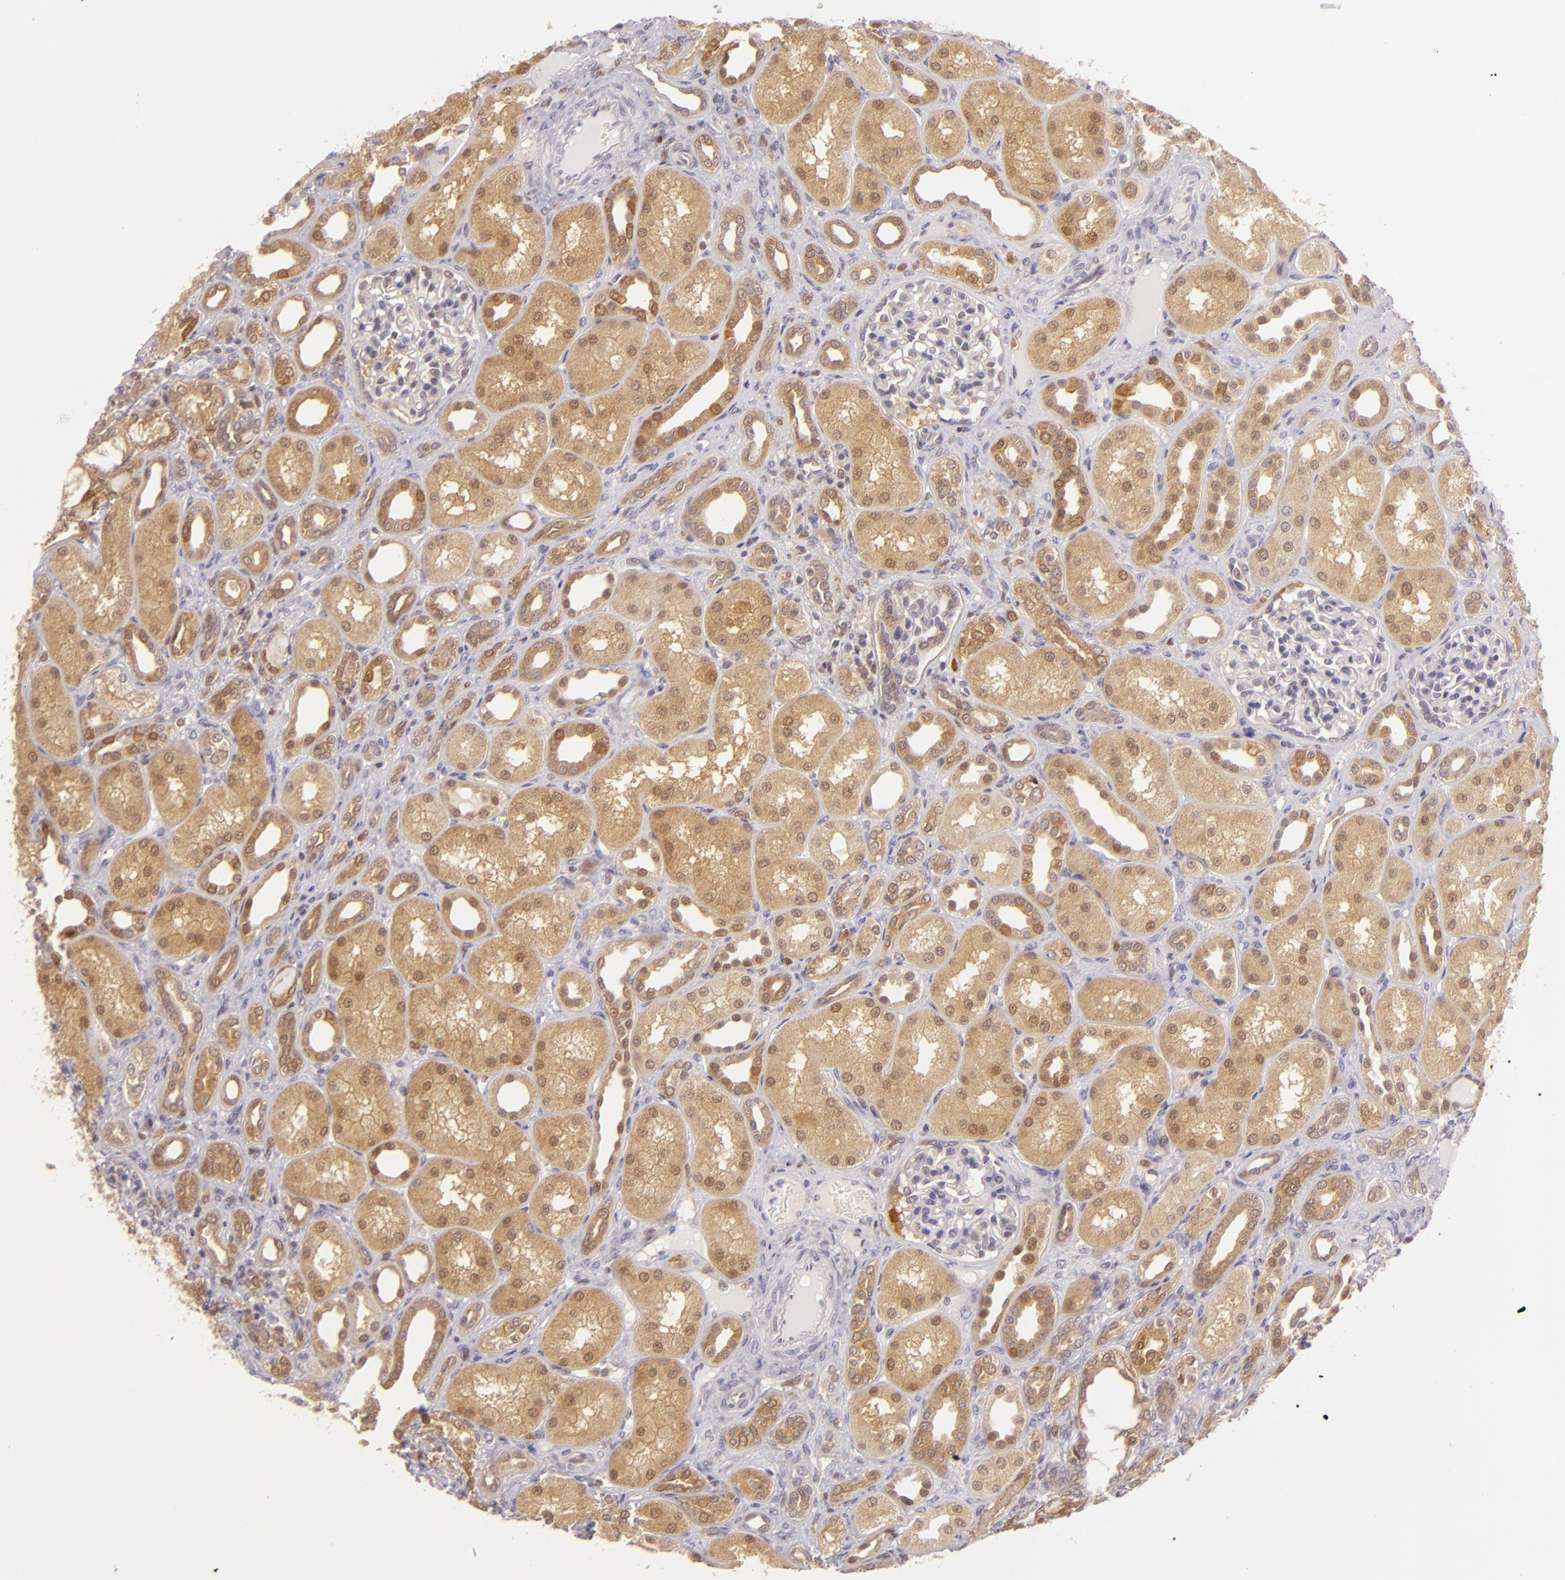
{"staining": {"intensity": "negative", "quantity": "none", "location": "none"}, "tissue": "kidney", "cell_type": "Cells in glomeruli", "image_type": "normal", "snomed": [{"axis": "morphology", "description": "Normal tissue, NOS"}, {"axis": "topography", "description": "Kidney"}], "caption": "This micrograph is of benign kidney stained with immunohistochemistry (IHC) to label a protein in brown with the nuclei are counter-stained blue. There is no staining in cells in glomeruli.", "gene": "HSPH1", "patient": {"sex": "male", "age": 7}}